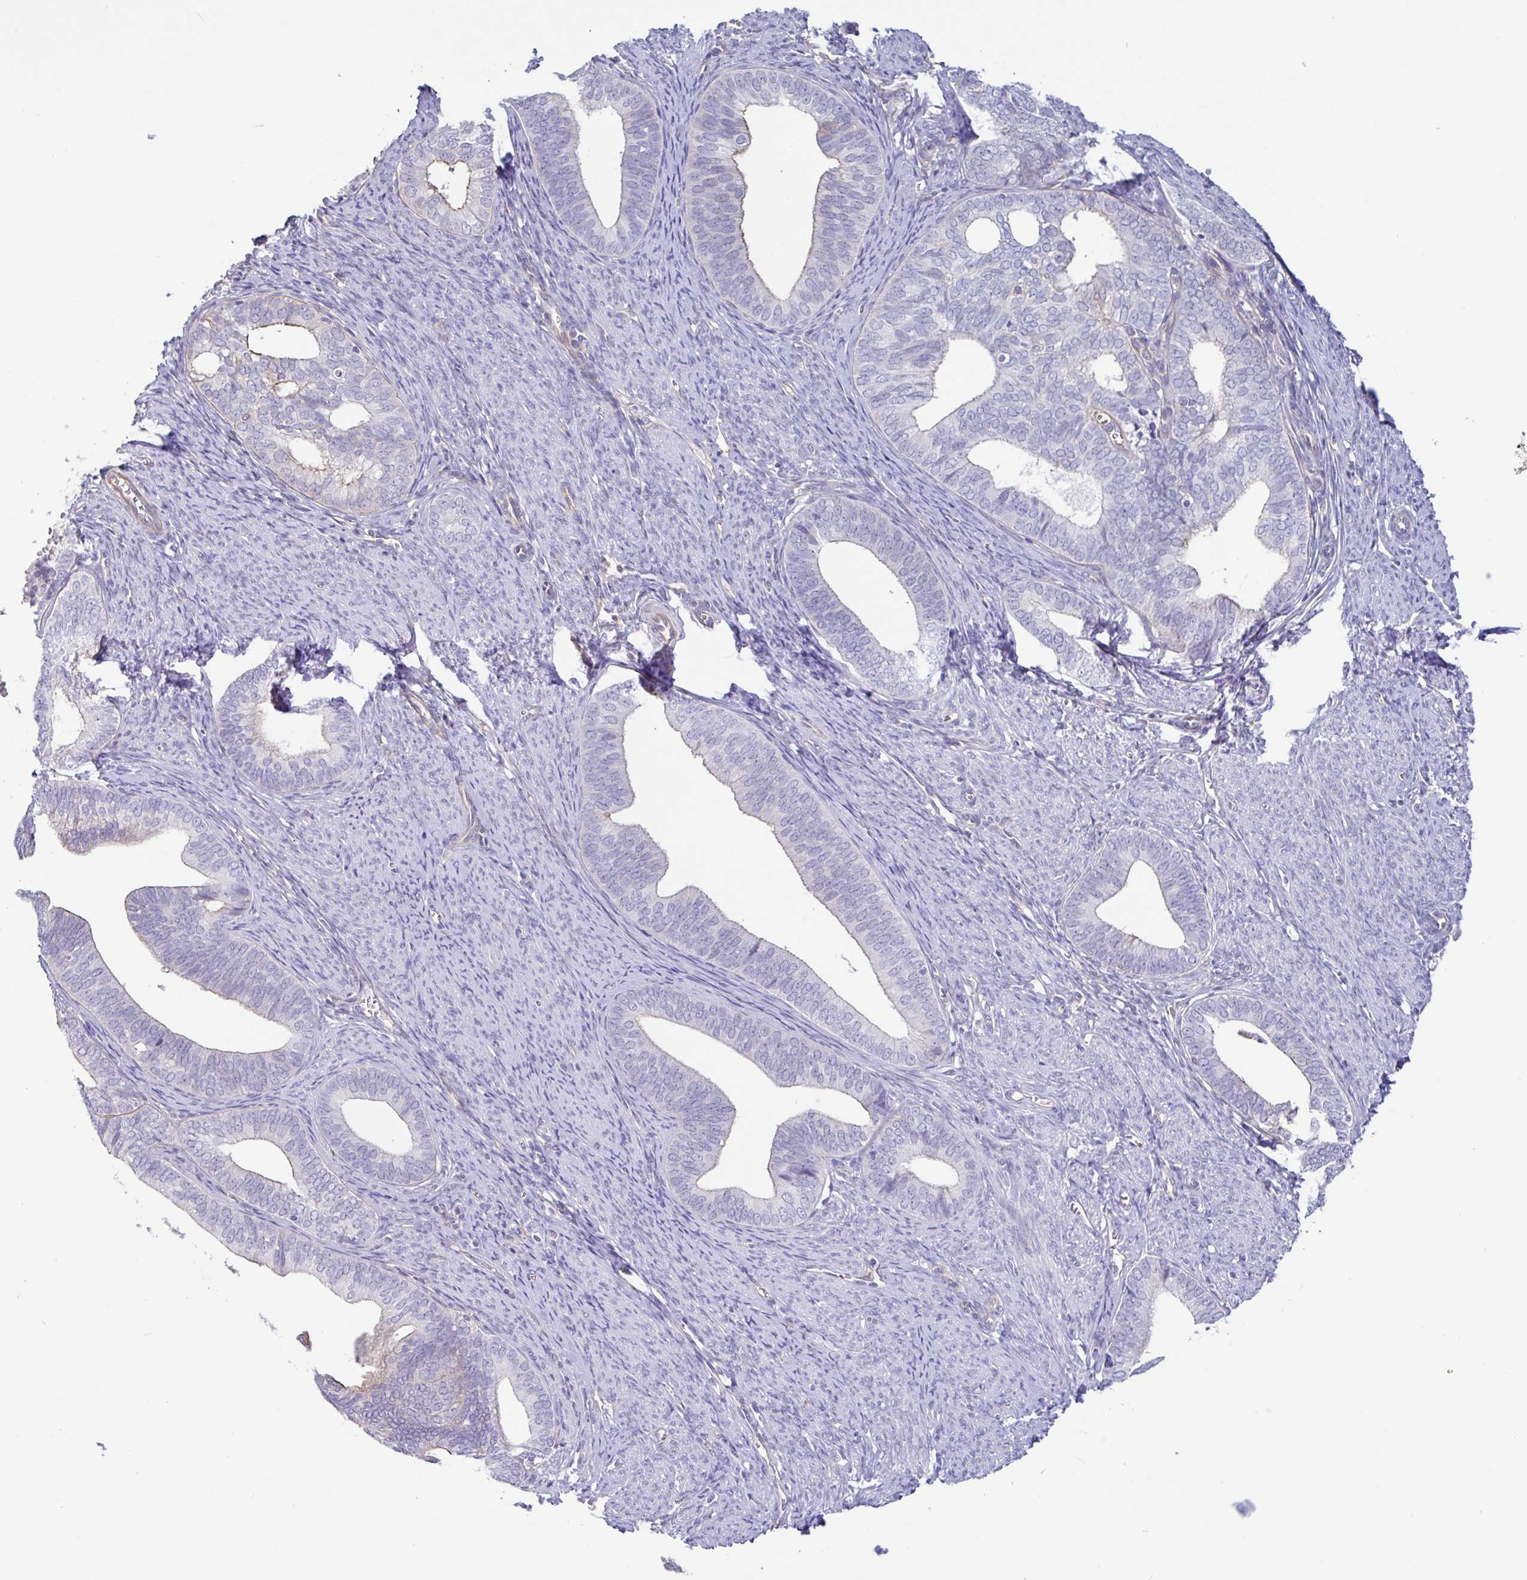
{"staining": {"intensity": "weak", "quantity": "<25%", "location": "cytoplasmic/membranous"}, "tissue": "endometrial cancer", "cell_type": "Tumor cells", "image_type": "cancer", "snomed": [{"axis": "morphology", "description": "Adenocarcinoma, NOS"}, {"axis": "topography", "description": "Endometrium"}], "caption": "Human endometrial cancer stained for a protein using IHC displays no expression in tumor cells.", "gene": "PLCD4", "patient": {"sex": "female", "age": 75}}